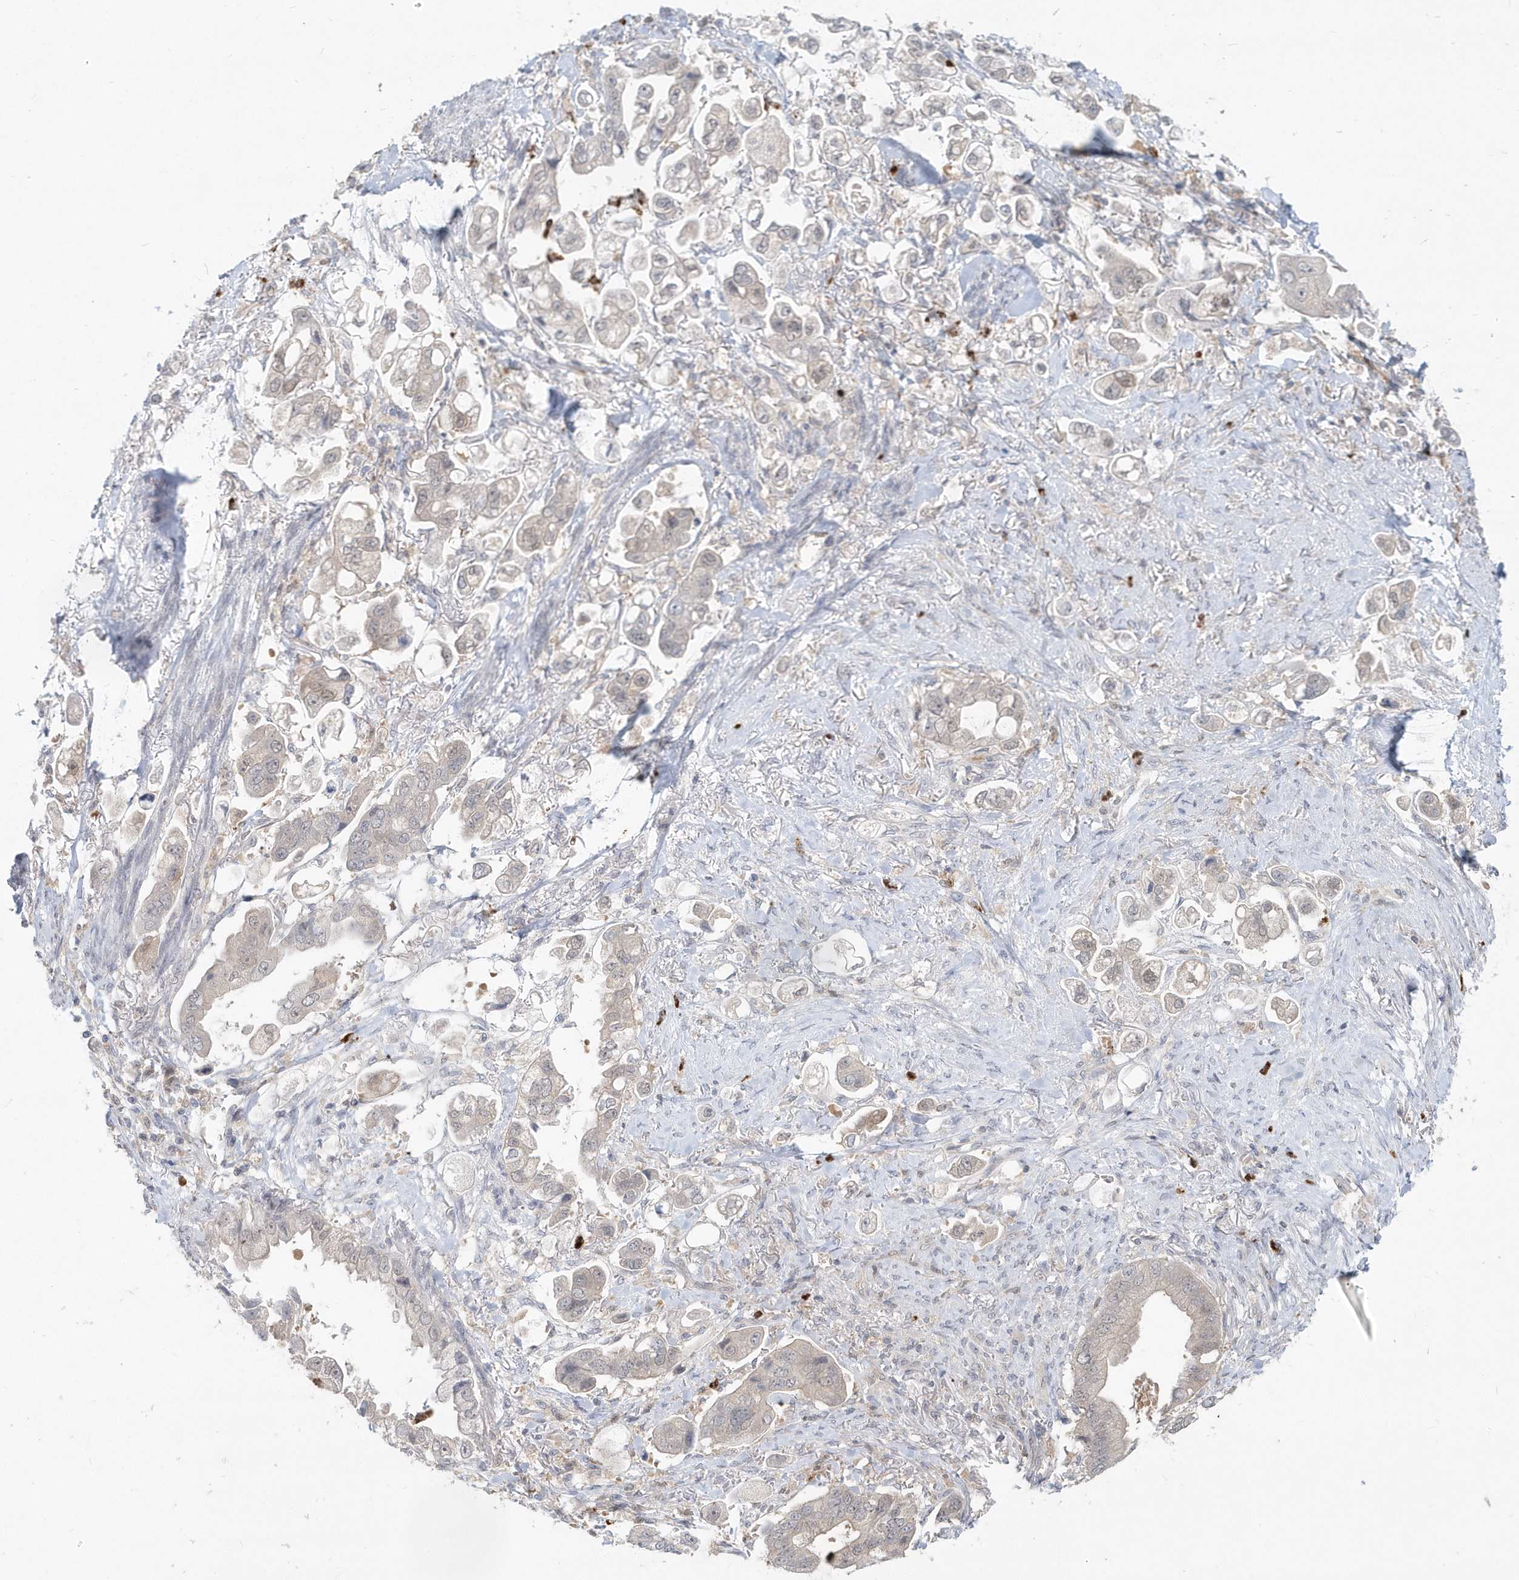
{"staining": {"intensity": "weak", "quantity": "25%-75%", "location": "cytoplasmic/membranous"}, "tissue": "stomach cancer", "cell_type": "Tumor cells", "image_type": "cancer", "snomed": [{"axis": "morphology", "description": "Adenocarcinoma, NOS"}, {"axis": "topography", "description": "Stomach"}], "caption": "Human stomach cancer (adenocarcinoma) stained with a protein marker displays weak staining in tumor cells.", "gene": "RNF7", "patient": {"sex": "male", "age": 62}}